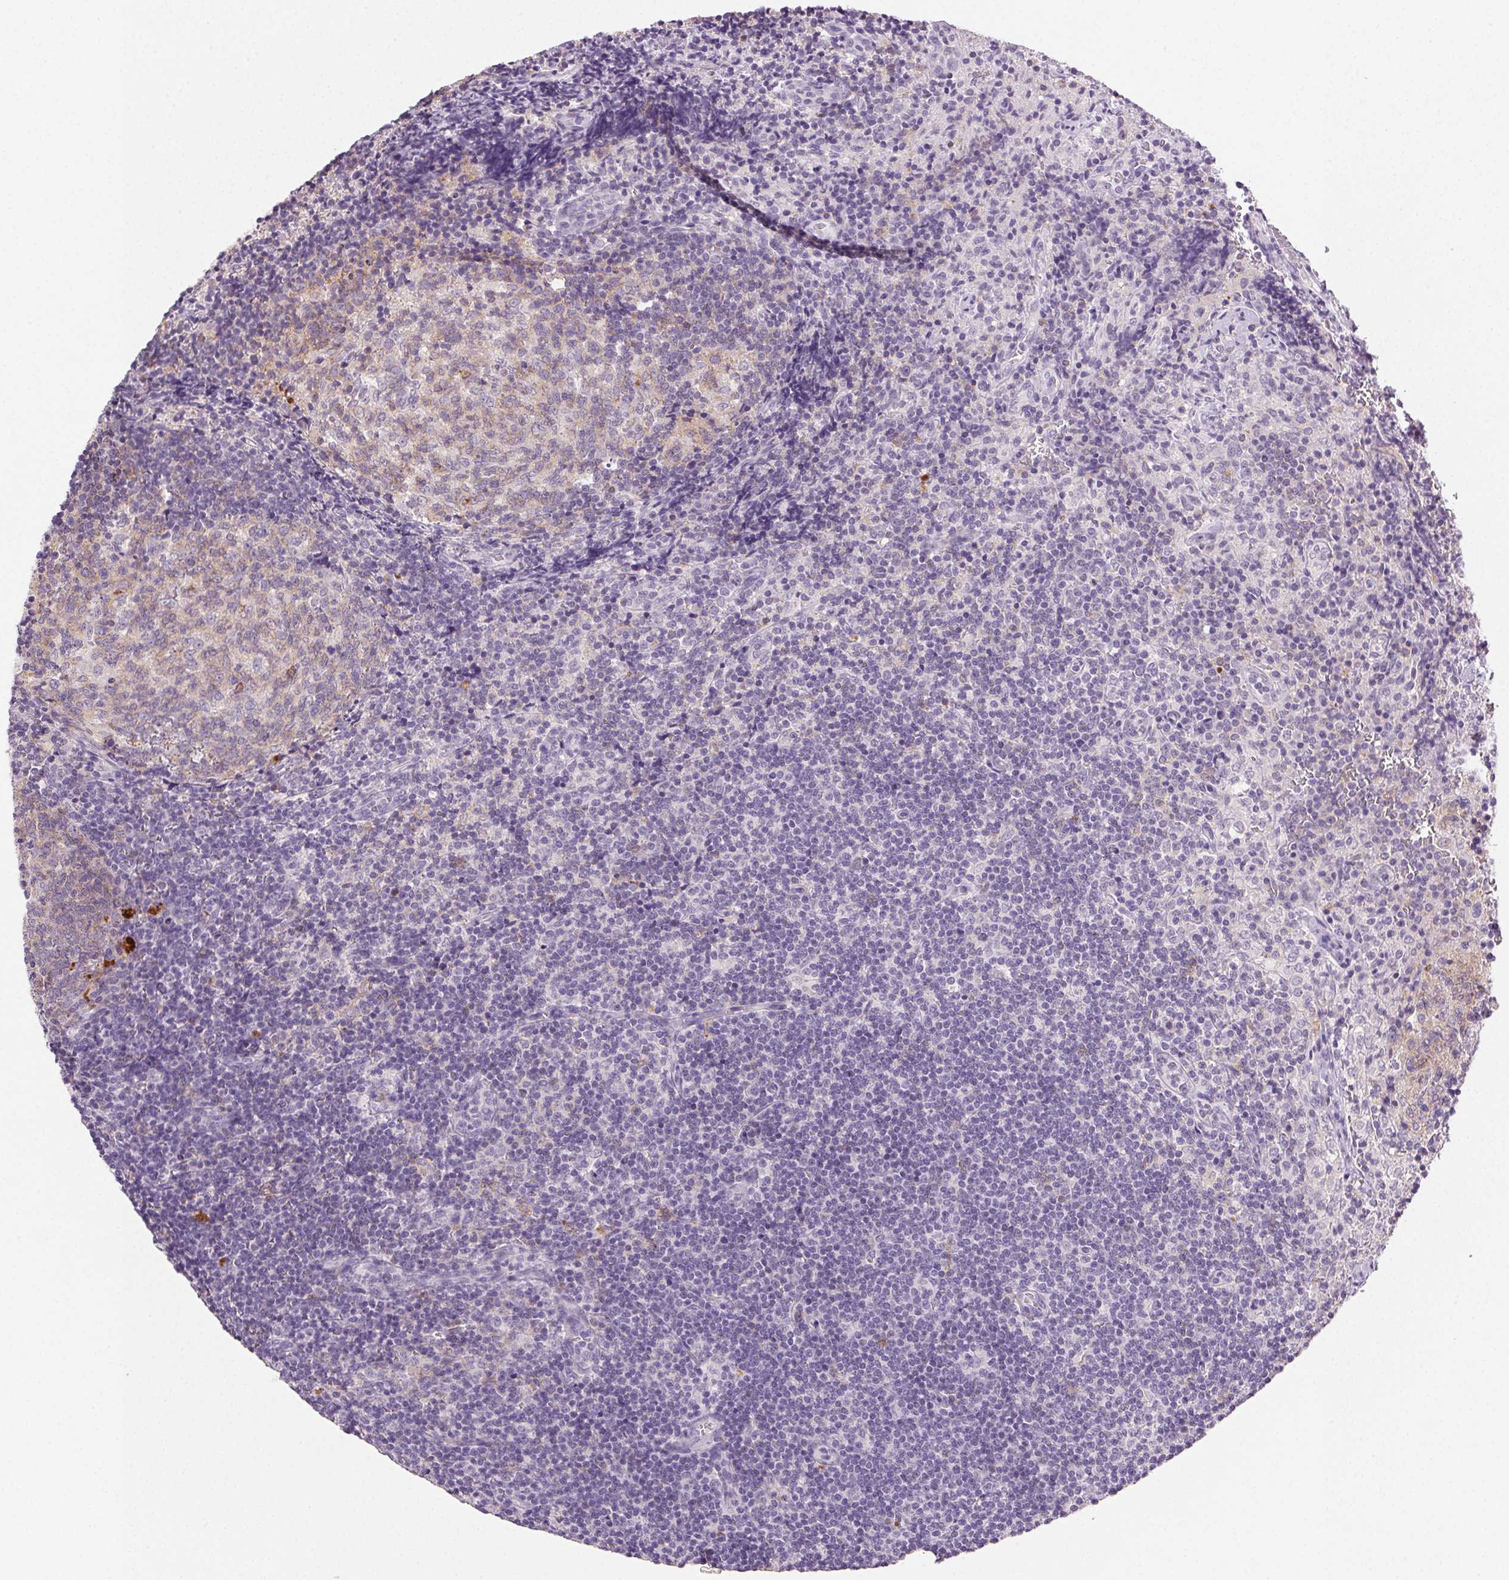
{"staining": {"intensity": "weak", "quantity": "<25%", "location": "cytoplasmic/membranous"}, "tissue": "lymph node", "cell_type": "Germinal center cells", "image_type": "normal", "snomed": [{"axis": "morphology", "description": "Normal tissue, NOS"}, {"axis": "topography", "description": "Lymph node"}], "caption": "Immunohistochemistry micrograph of normal lymph node: lymph node stained with DAB (3,3'-diaminobenzidine) displays no significant protein expression in germinal center cells.", "gene": "AKAP5", "patient": {"sex": "male", "age": 67}}